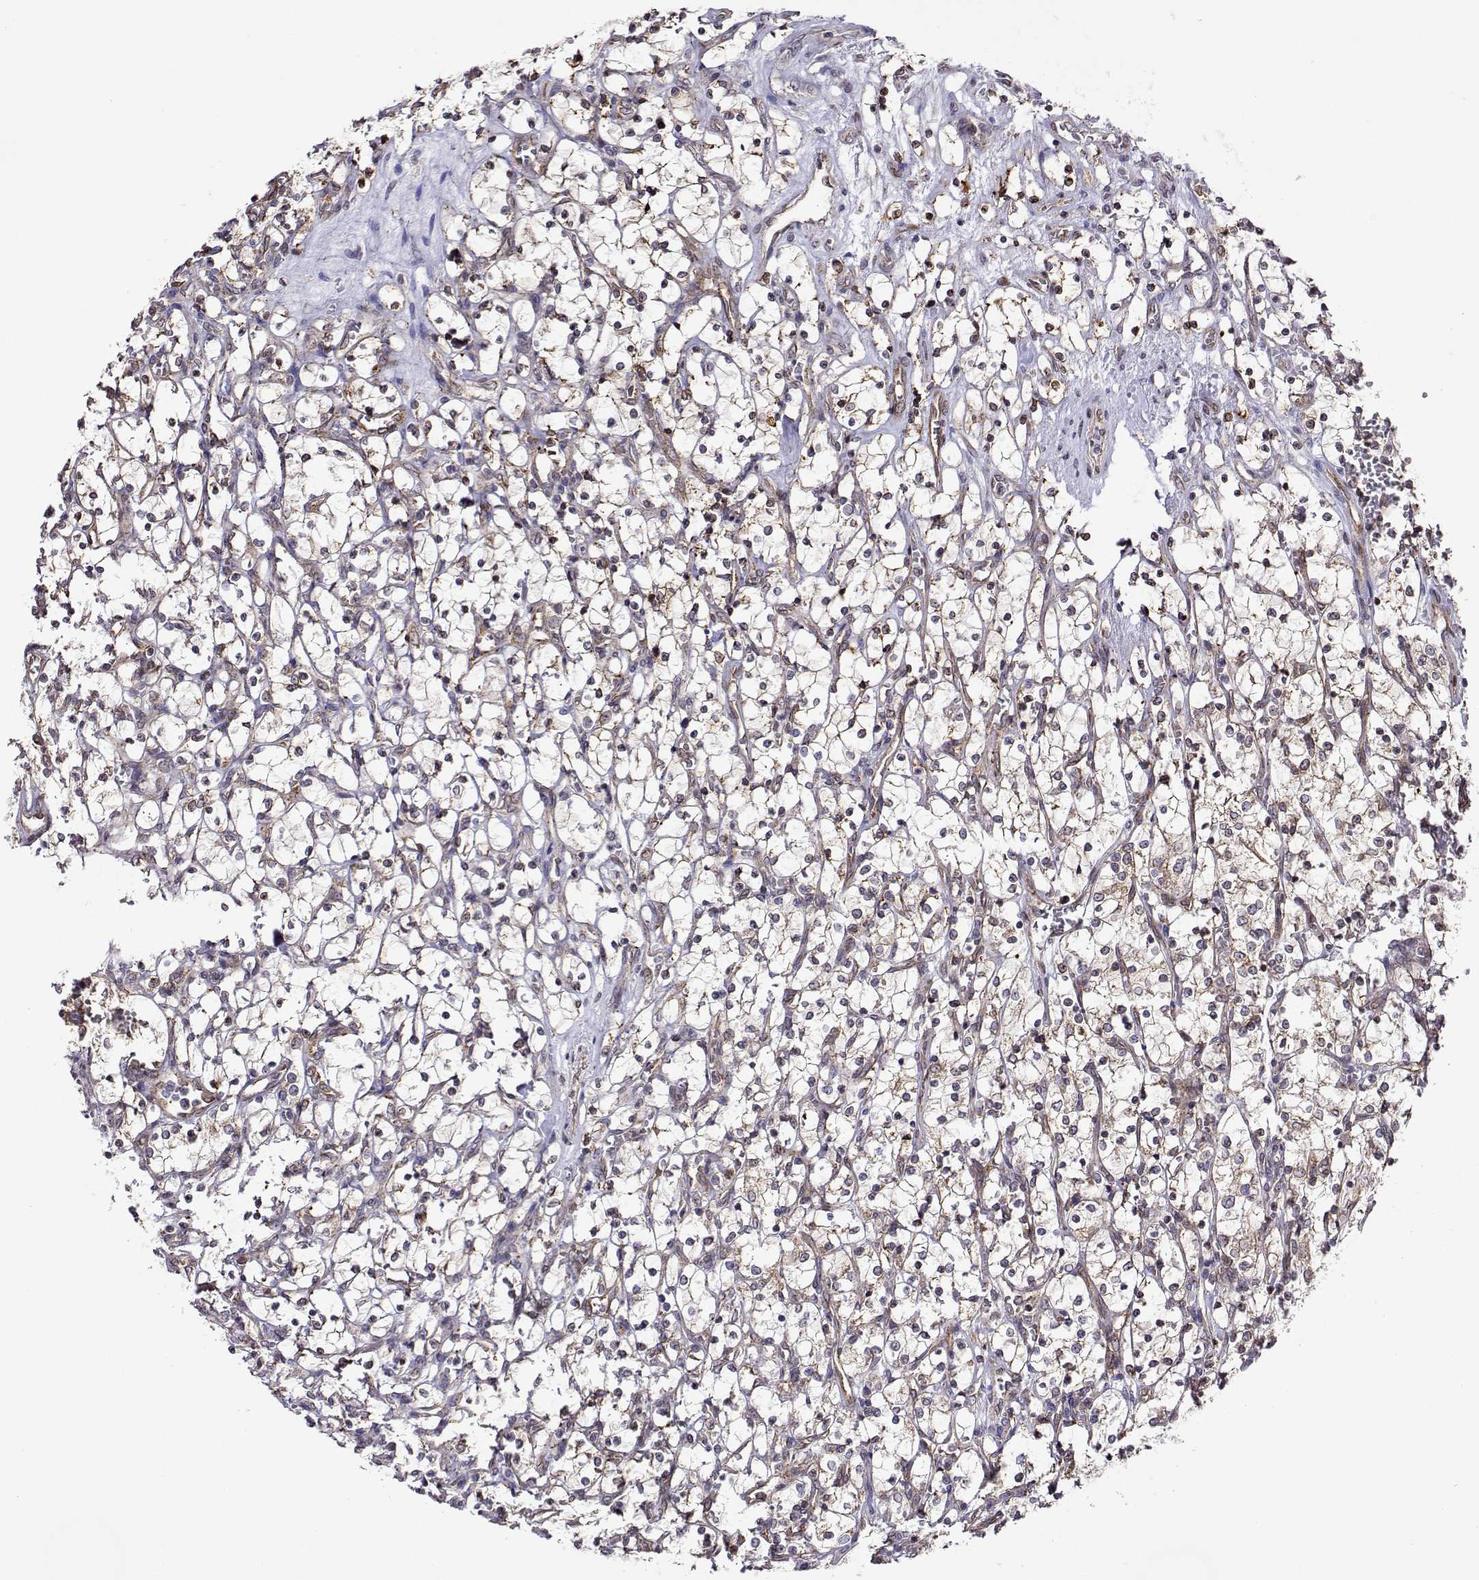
{"staining": {"intensity": "negative", "quantity": "none", "location": "none"}, "tissue": "renal cancer", "cell_type": "Tumor cells", "image_type": "cancer", "snomed": [{"axis": "morphology", "description": "Adenocarcinoma, NOS"}, {"axis": "topography", "description": "Kidney"}], "caption": "This is an immunohistochemistry histopathology image of human renal adenocarcinoma. There is no expression in tumor cells.", "gene": "PGRMC2", "patient": {"sex": "female", "age": 69}}